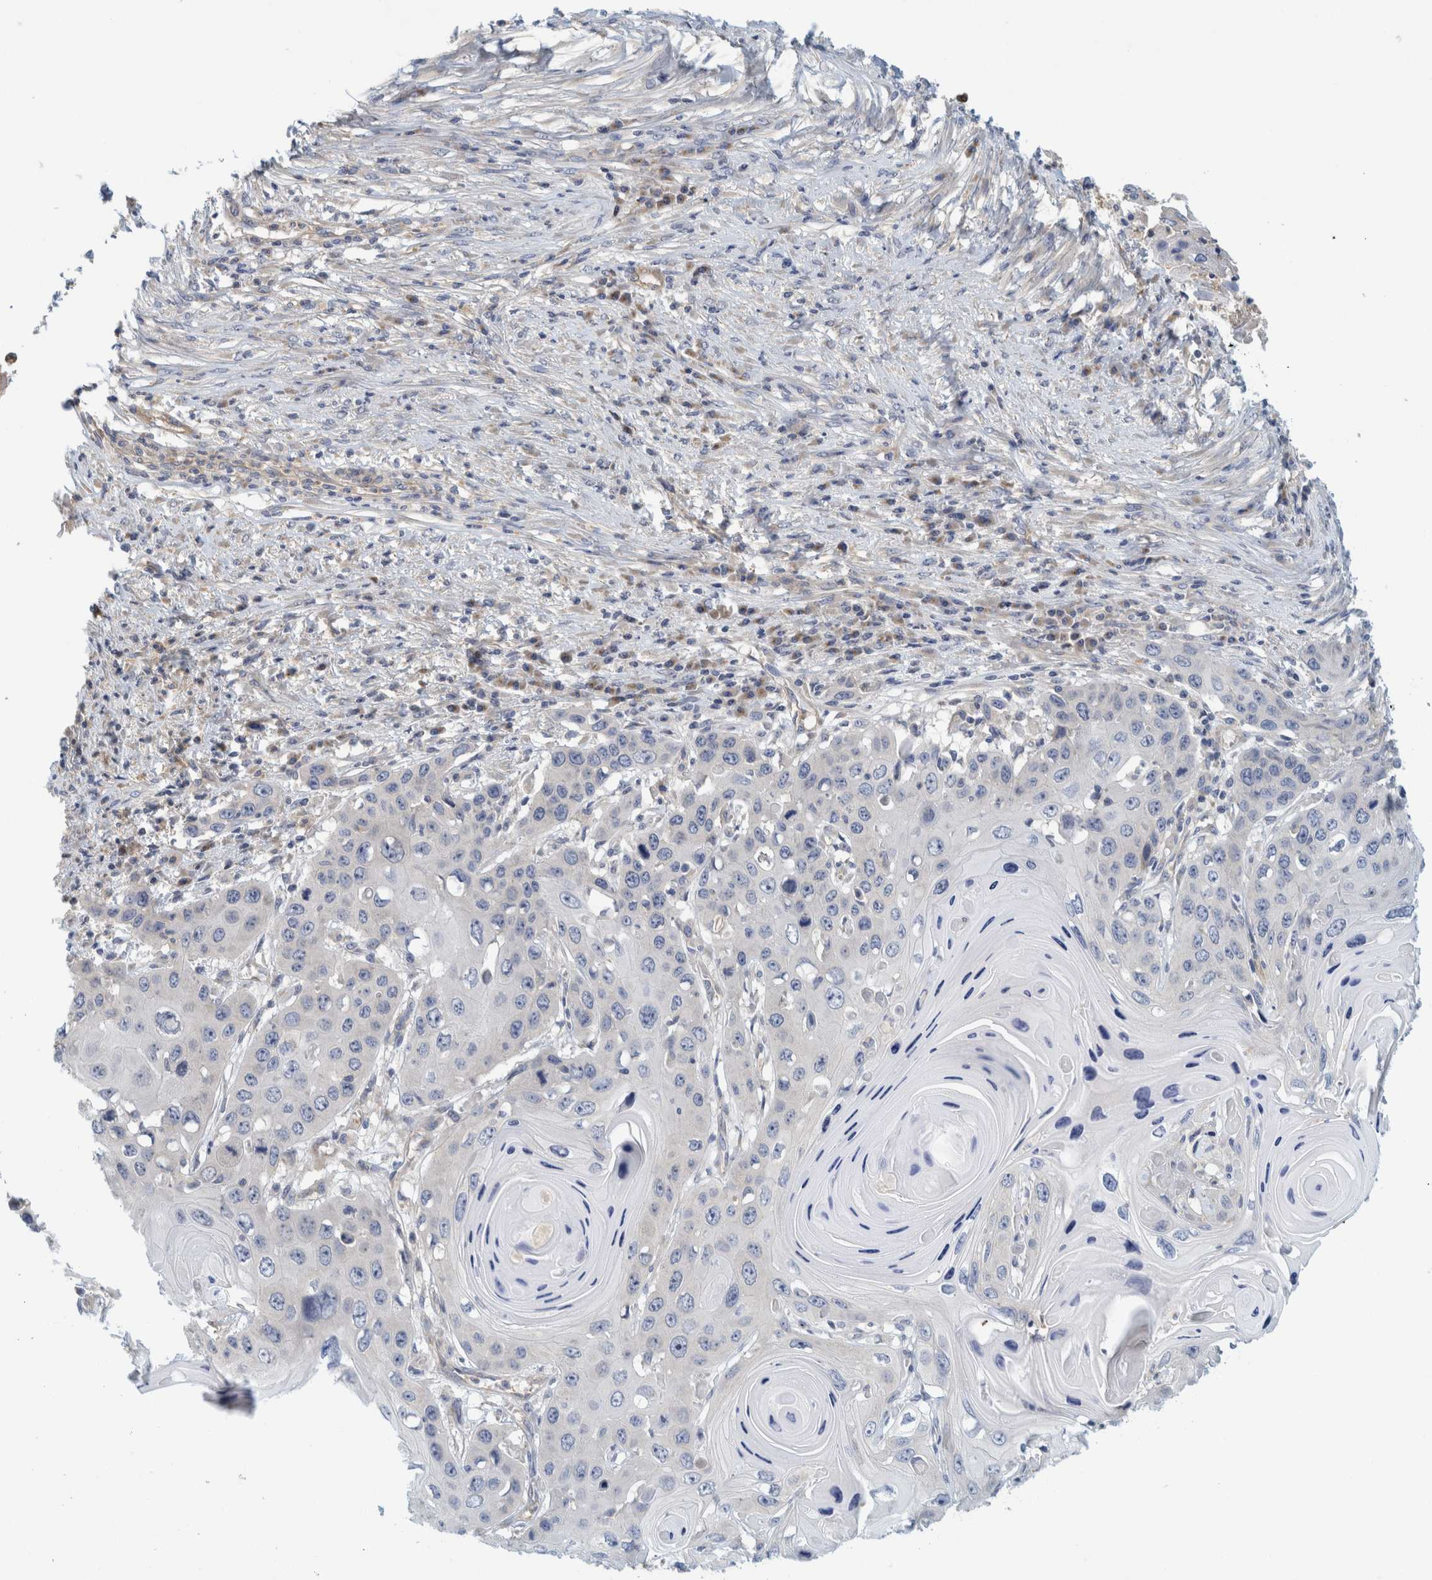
{"staining": {"intensity": "negative", "quantity": "none", "location": "none"}, "tissue": "skin cancer", "cell_type": "Tumor cells", "image_type": "cancer", "snomed": [{"axis": "morphology", "description": "Squamous cell carcinoma, NOS"}, {"axis": "topography", "description": "Skin"}], "caption": "An immunohistochemistry photomicrograph of skin cancer is shown. There is no staining in tumor cells of skin cancer. (Immunohistochemistry, brightfield microscopy, high magnification).", "gene": "ZNF324B", "patient": {"sex": "male", "age": 55}}